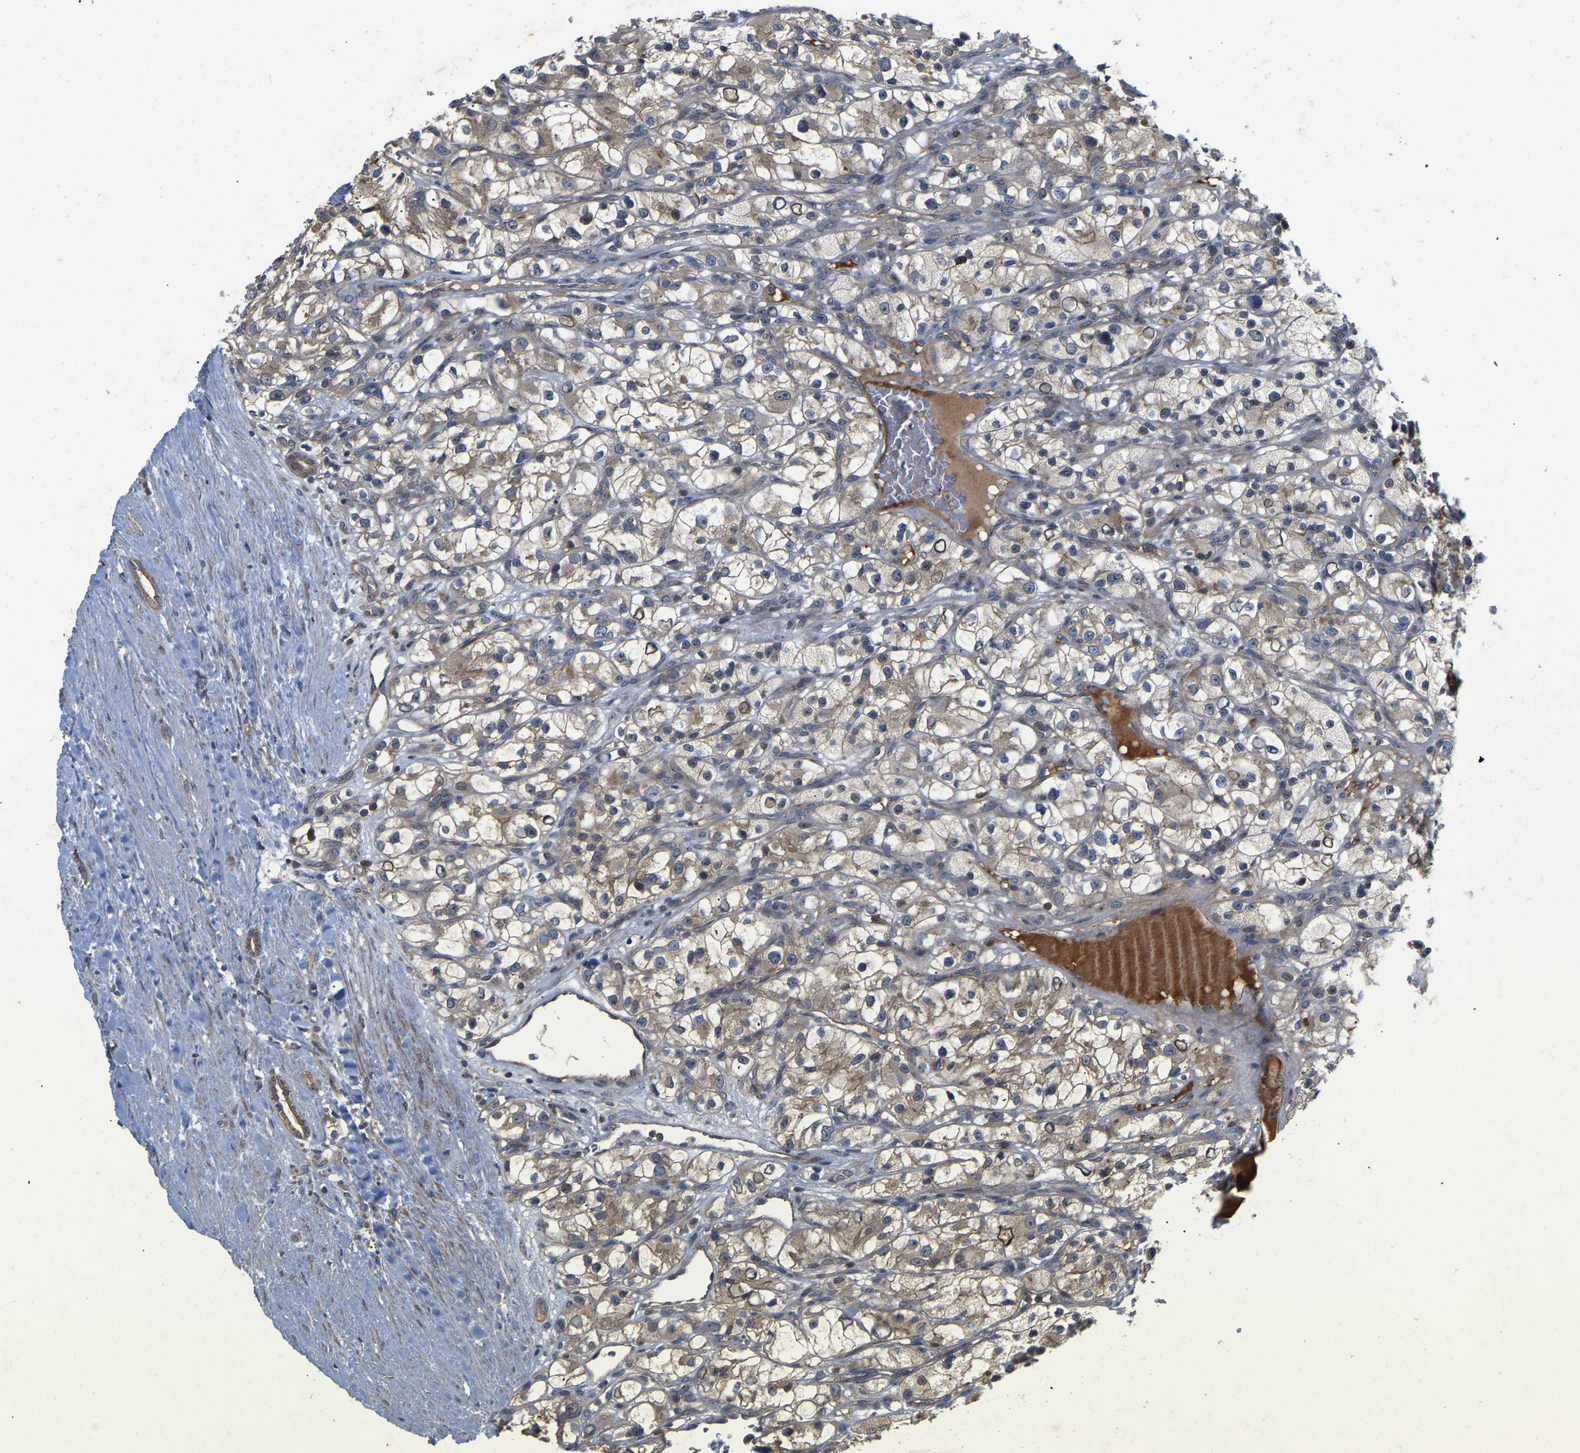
{"staining": {"intensity": "moderate", "quantity": ">75%", "location": "cytoplasmic/membranous"}, "tissue": "renal cancer", "cell_type": "Tumor cells", "image_type": "cancer", "snomed": [{"axis": "morphology", "description": "Adenocarcinoma, NOS"}, {"axis": "topography", "description": "Kidney"}], "caption": "Tumor cells exhibit moderate cytoplasmic/membranous positivity in about >75% of cells in renal cancer.", "gene": "PRDM14", "patient": {"sex": "female", "age": 57}}